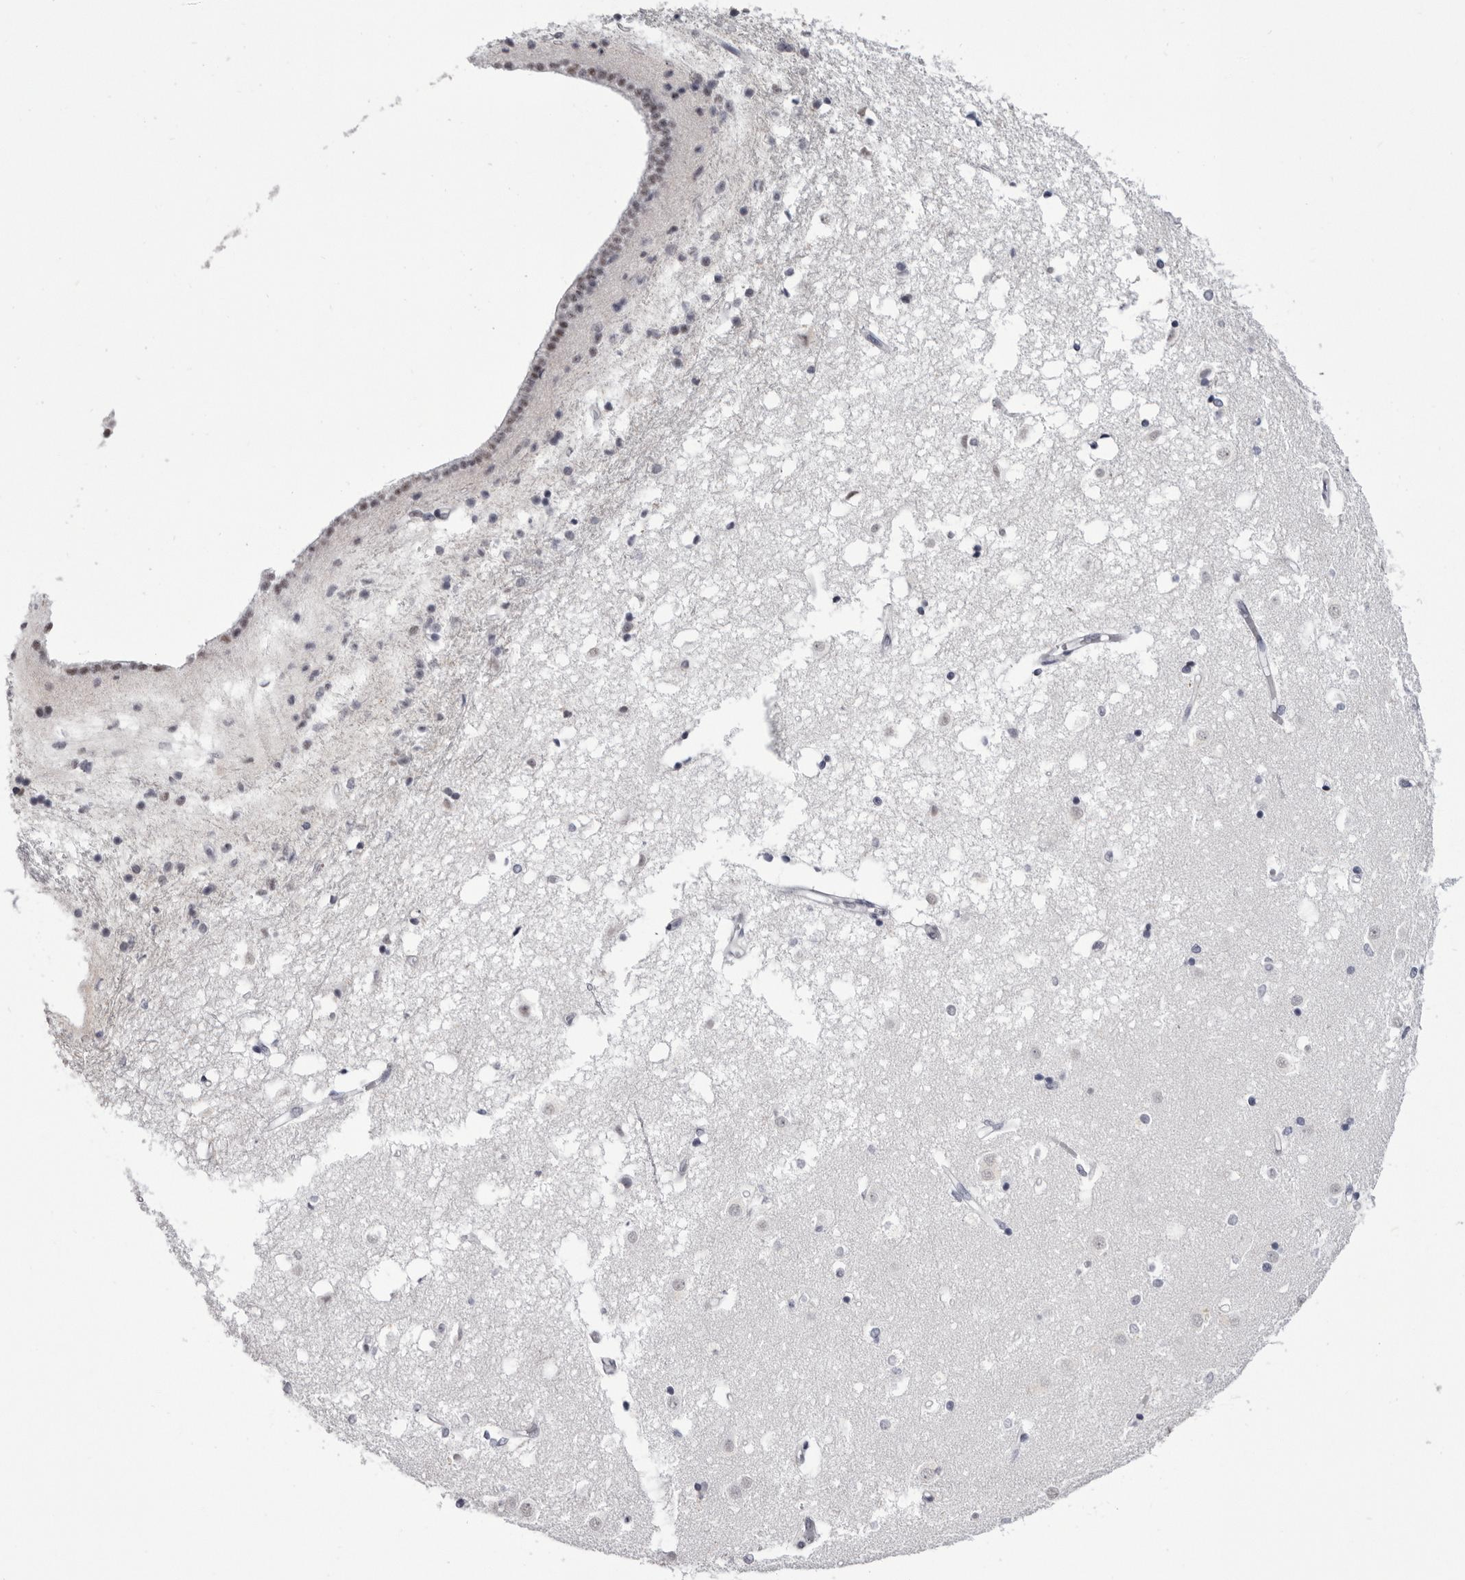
{"staining": {"intensity": "negative", "quantity": "none", "location": "none"}, "tissue": "caudate", "cell_type": "Glial cells", "image_type": "normal", "snomed": [{"axis": "morphology", "description": "Normal tissue, NOS"}, {"axis": "topography", "description": "Lateral ventricle wall"}], "caption": "This is a histopathology image of IHC staining of benign caudate, which shows no positivity in glial cells.", "gene": "ZNF326", "patient": {"sex": "male", "age": 45}}